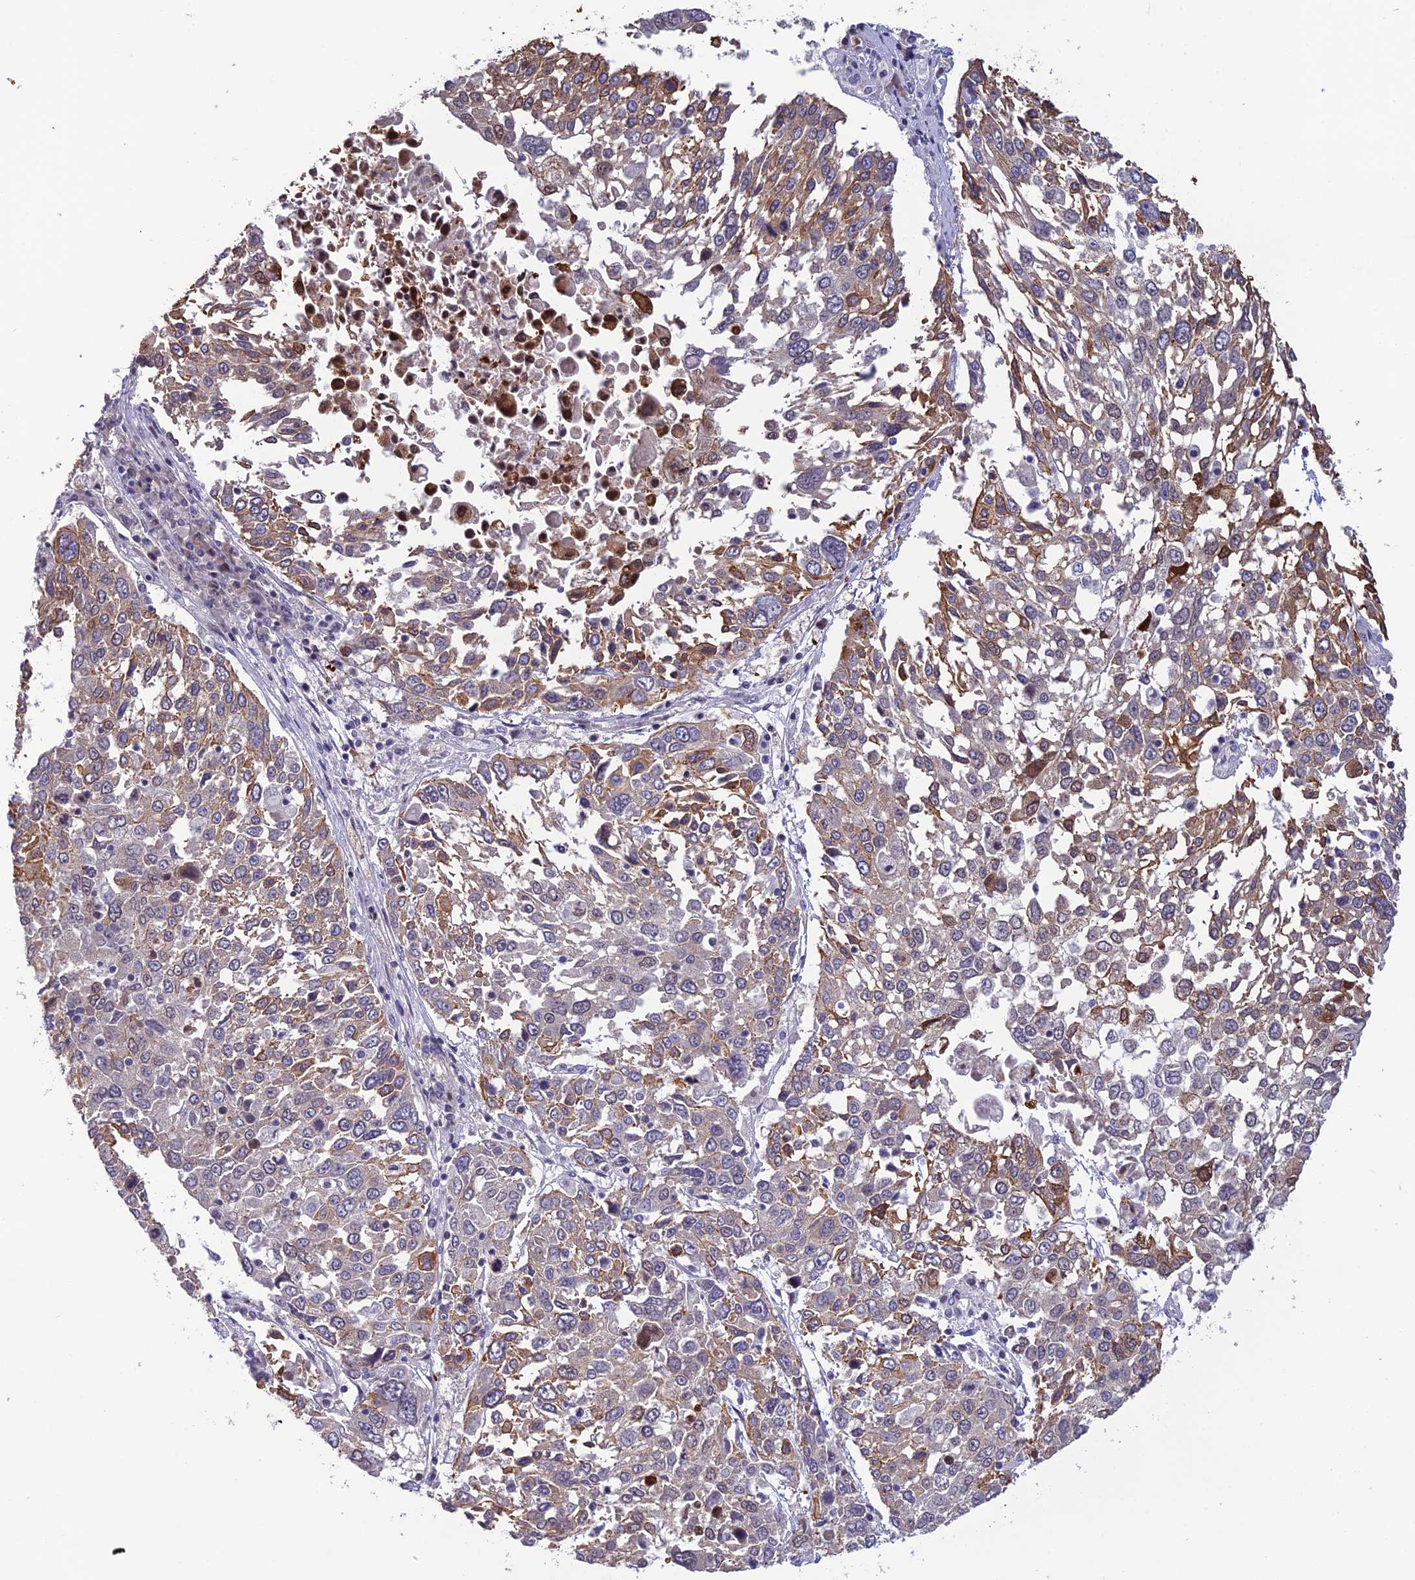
{"staining": {"intensity": "moderate", "quantity": "<25%", "location": "cytoplasmic/membranous"}, "tissue": "lung cancer", "cell_type": "Tumor cells", "image_type": "cancer", "snomed": [{"axis": "morphology", "description": "Squamous cell carcinoma, NOS"}, {"axis": "topography", "description": "Lung"}], "caption": "Human lung cancer stained for a protein (brown) reveals moderate cytoplasmic/membranous positive staining in about <25% of tumor cells.", "gene": "TMEM134", "patient": {"sex": "male", "age": 65}}